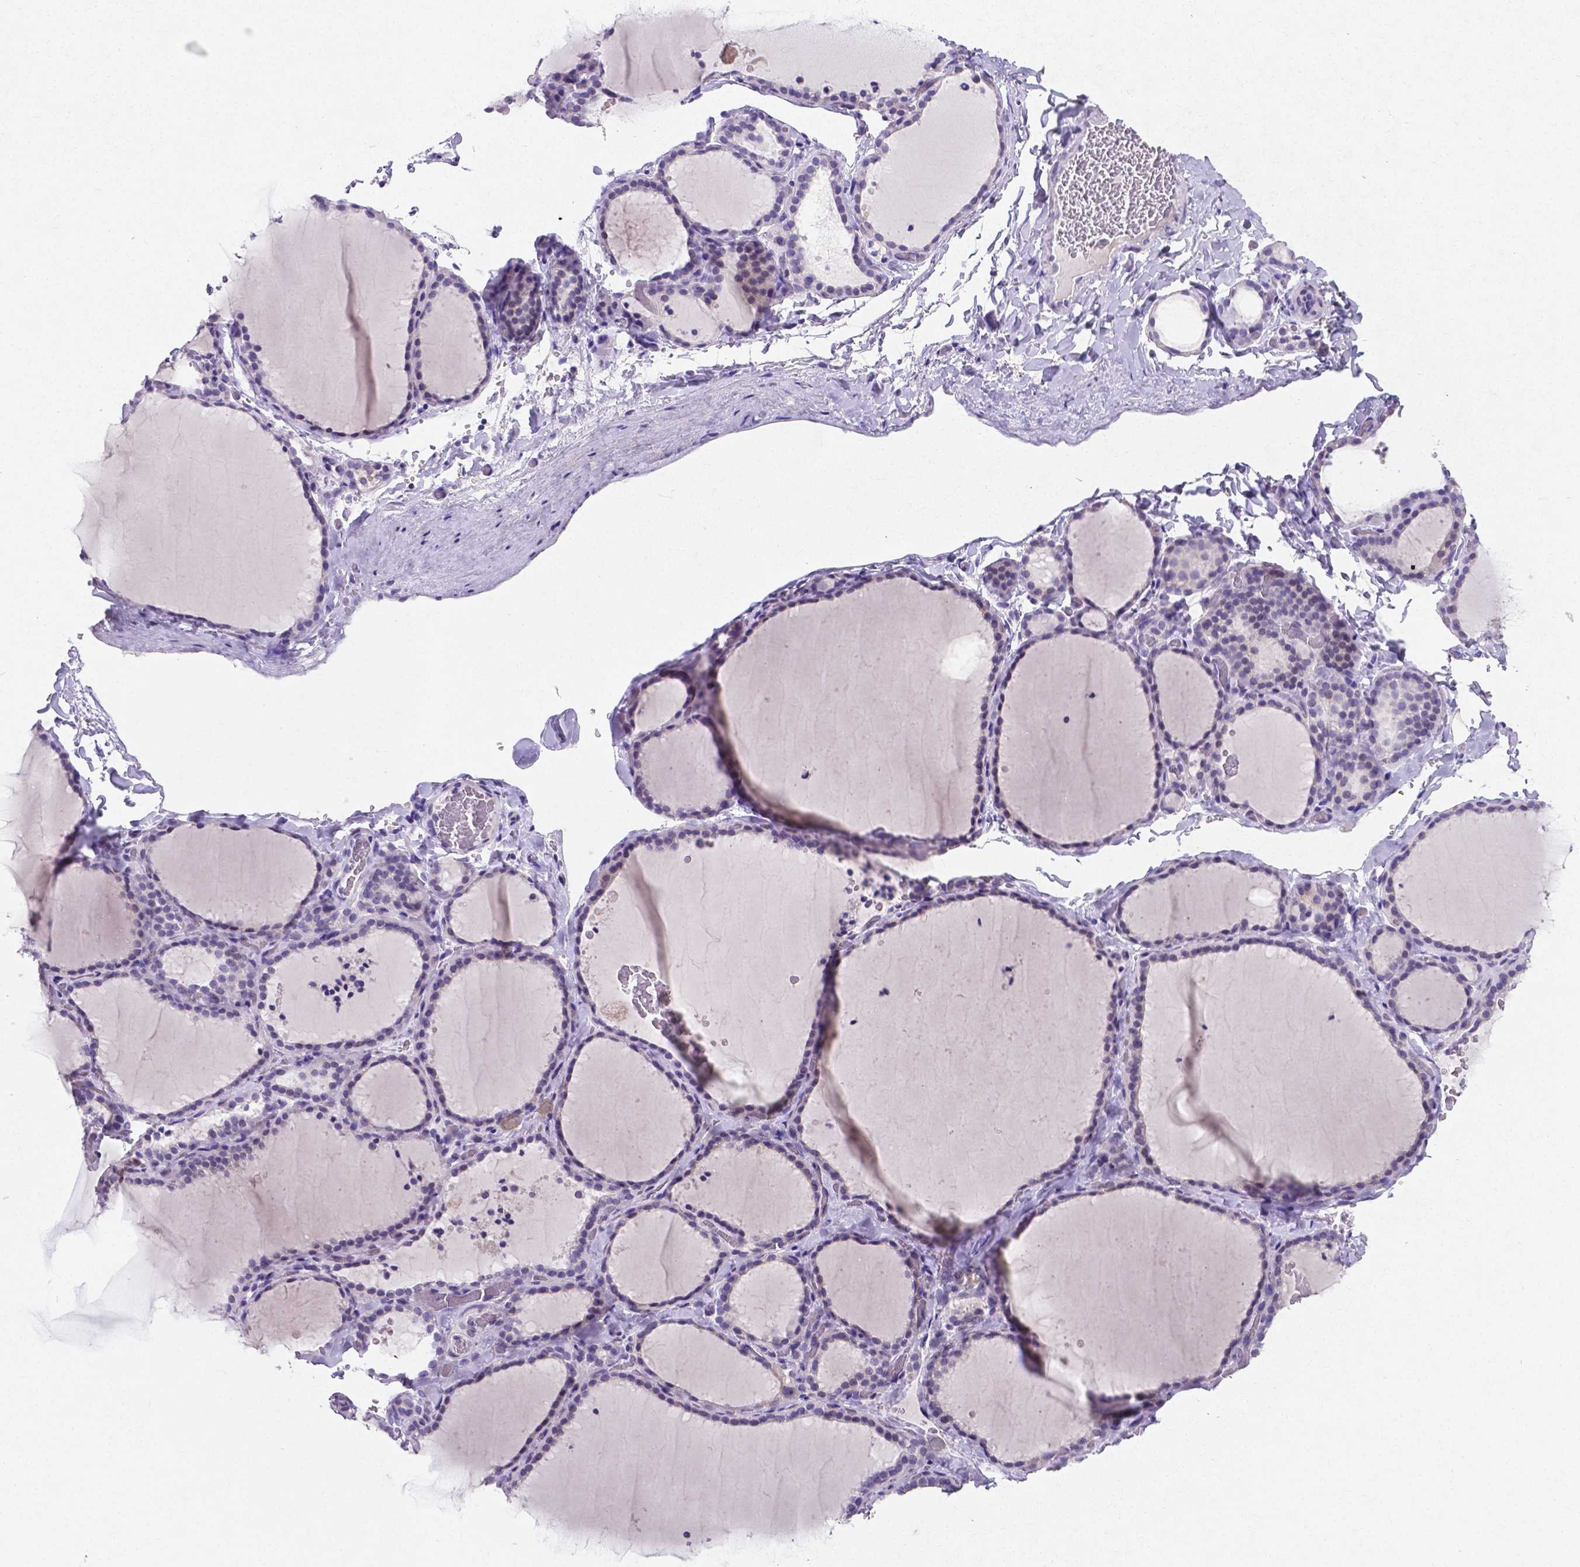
{"staining": {"intensity": "negative", "quantity": "none", "location": "none"}, "tissue": "thyroid gland", "cell_type": "Glandular cells", "image_type": "normal", "snomed": [{"axis": "morphology", "description": "Normal tissue, NOS"}, {"axis": "topography", "description": "Thyroid gland"}], "caption": "This is an immunohistochemistry (IHC) micrograph of normal thyroid gland. There is no staining in glandular cells.", "gene": "SATB2", "patient": {"sex": "female", "age": 22}}